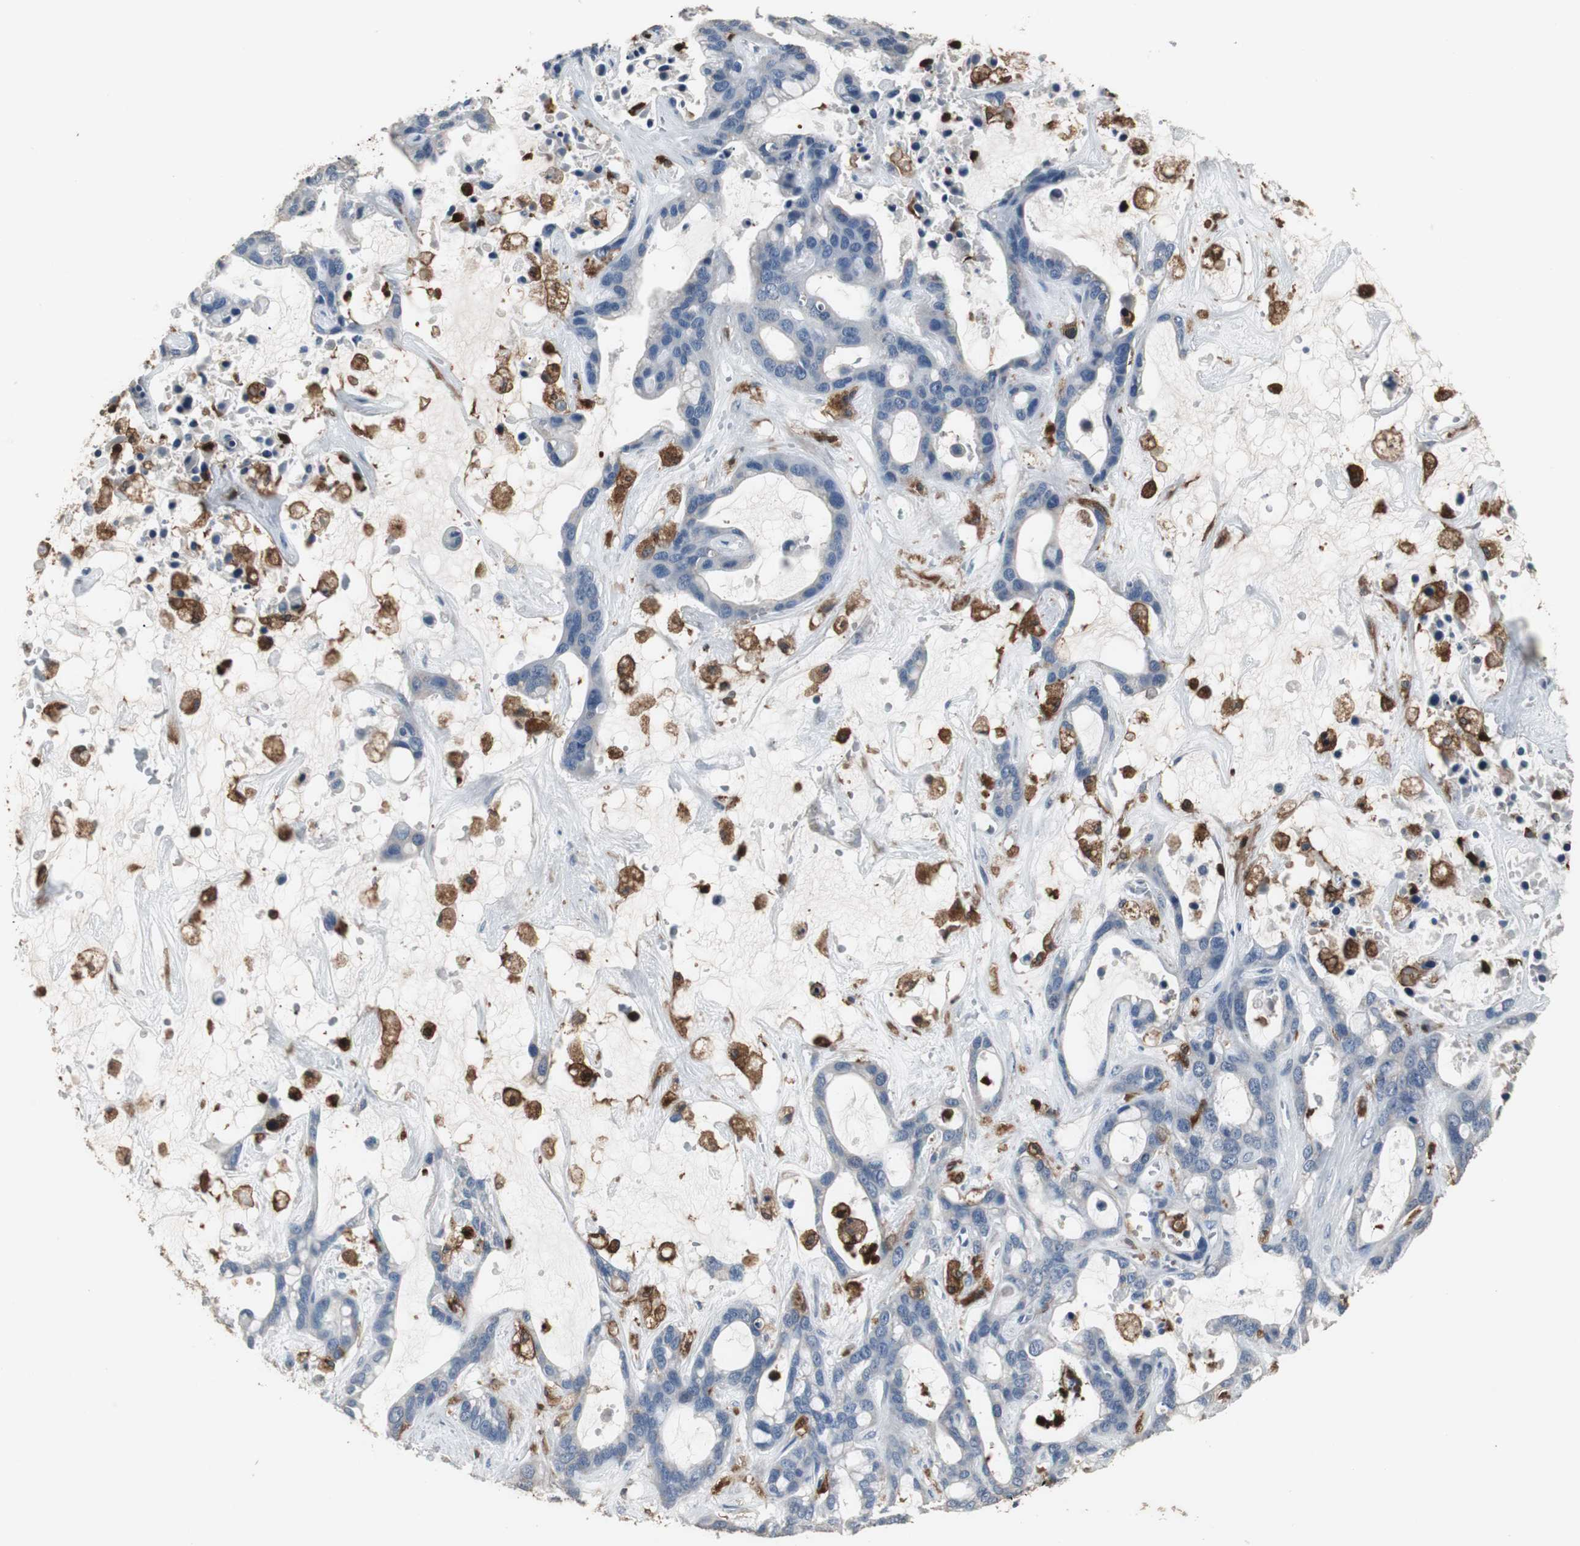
{"staining": {"intensity": "weak", "quantity": "25%-75%", "location": "cytoplasmic/membranous"}, "tissue": "liver cancer", "cell_type": "Tumor cells", "image_type": "cancer", "snomed": [{"axis": "morphology", "description": "Cholangiocarcinoma"}, {"axis": "topography", "description": "Liver"}], "caption": "High-power microscopy captured an immunohistochemistry (IHC) image of cholangiocarcinoma (liver), revealing weak cytoplasmic/membranous staining in about 25%-75% of tumor cells. Using DAB (brown) and hematoxylin (blue) stains, captured at high magnification using brightfield microscopy.", "gene": "NCF2", "patient": {"sex": "female", "age": 65}}